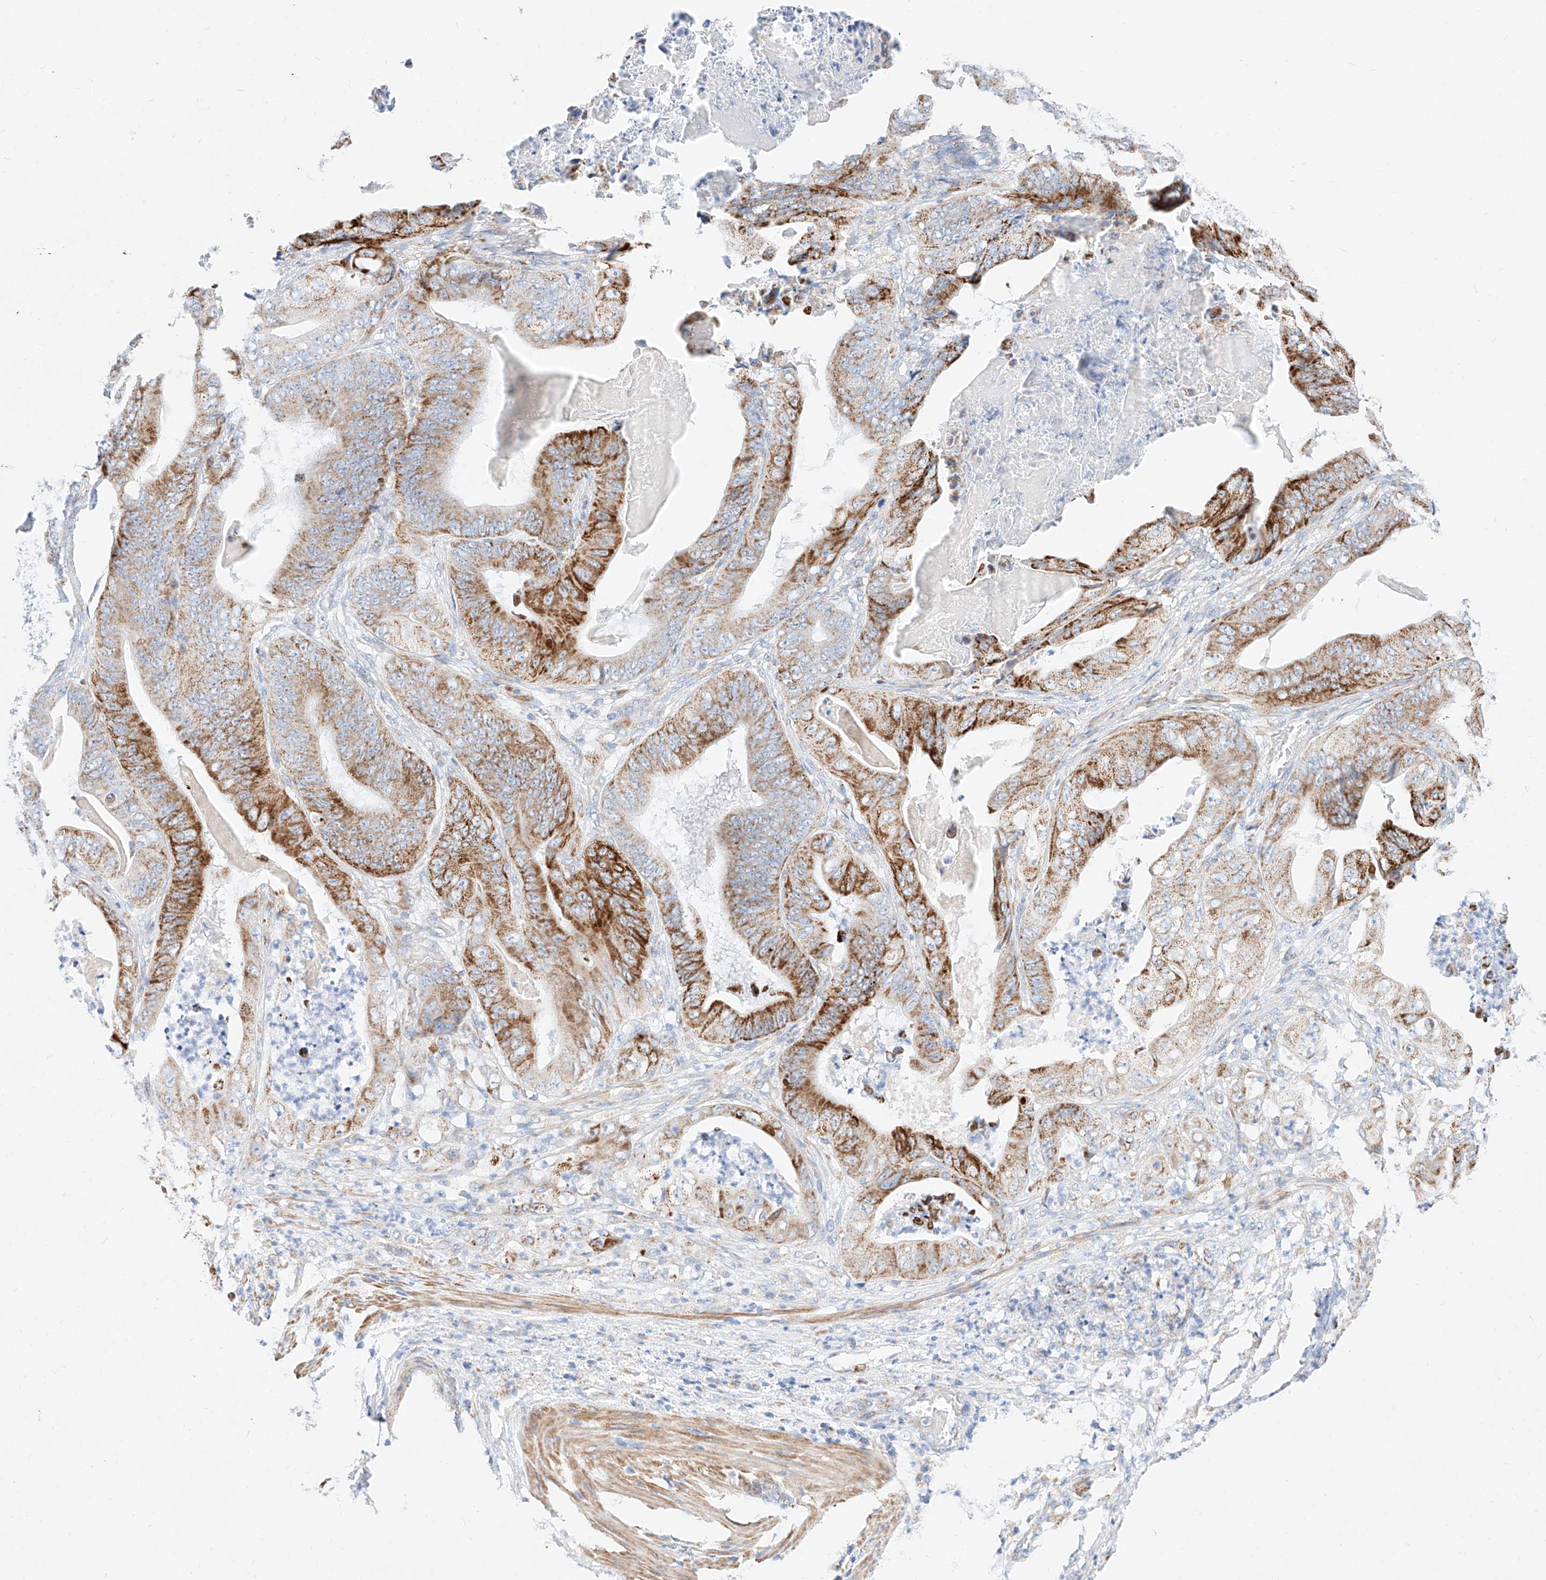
{"staining": {"intensity": "strong", "quantity": "25%-75%", "location": "cytoplasmic/membranous"}, "tissue": "stomach cancer", "cell_type": "Tumor cells", "image_type": "cancer", "snomed": [{"axis": "morphology", "description": "Adenocarcinoma, NOS"}, {"axis": "topography", "description": "Stomach"}], "caption": "Protein positivity by immunohistochemistry (IHC) exhibits strong cytoplasmic/membranous staining in approximately 25%-75% of tumor cells in stomach cancer (adenocarcinoma).", "gene": "C6orf62", "patient": {"sex": "female", "age": 73}}